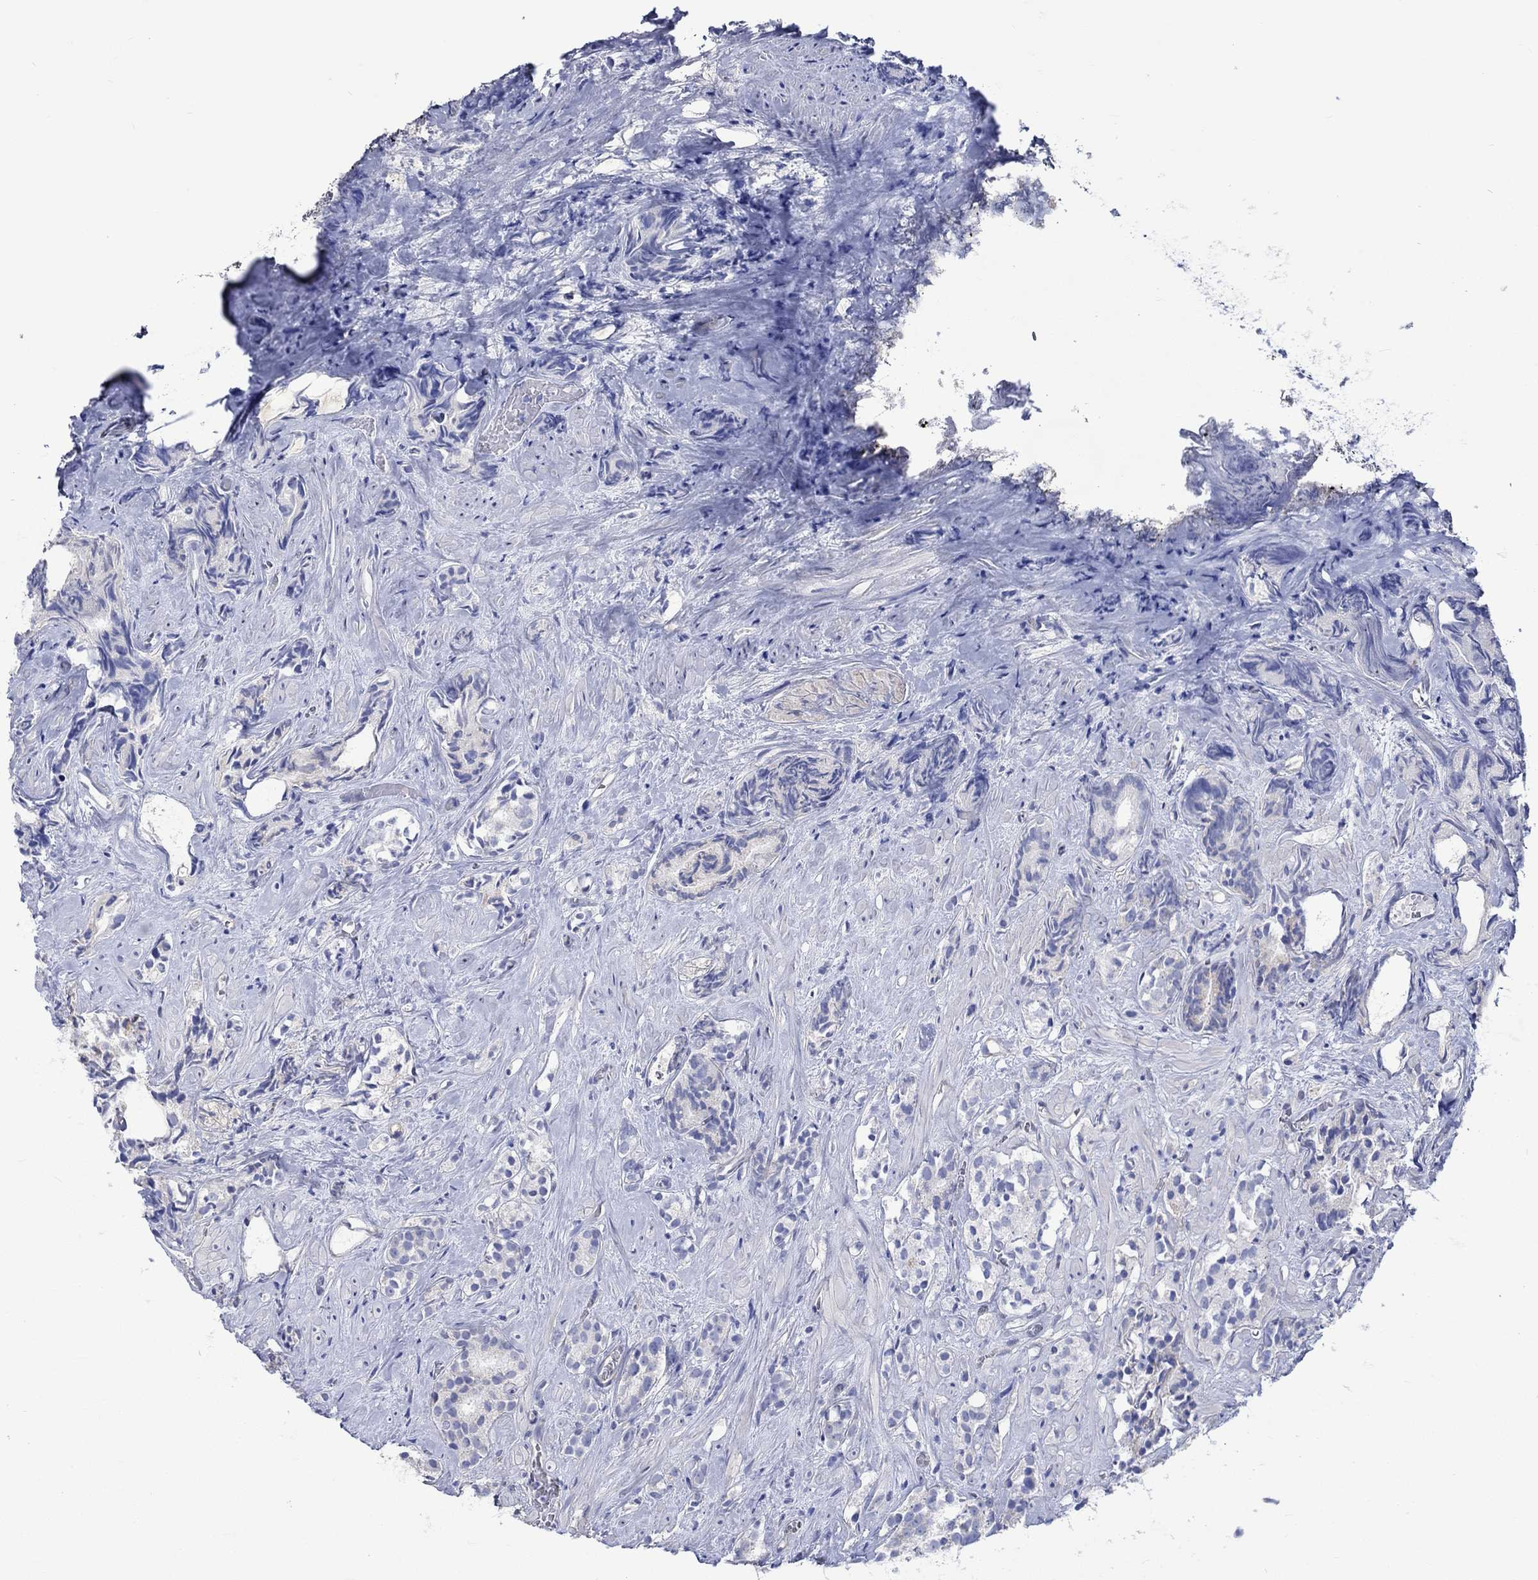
{"staining": {"intensity": "negative", "quantity": "none", "location": "none"}, "tissue": "prostate cancer", "cell_type": "Tumor cells", "image_type": "cancer", "snomed": [{"axis": "morphology", "description": "Adenocarcinoma, High grade"}, {"axis": "topography", "description": "Prostate"}], "caption": "This is a histopathology image of IHC staining of prostate cancer (adenocarcinoma (high-grade)), which shows no expression in tumor cells.", "gene": "CPLX2", "patient": {"sex": "male", "age": 90}}